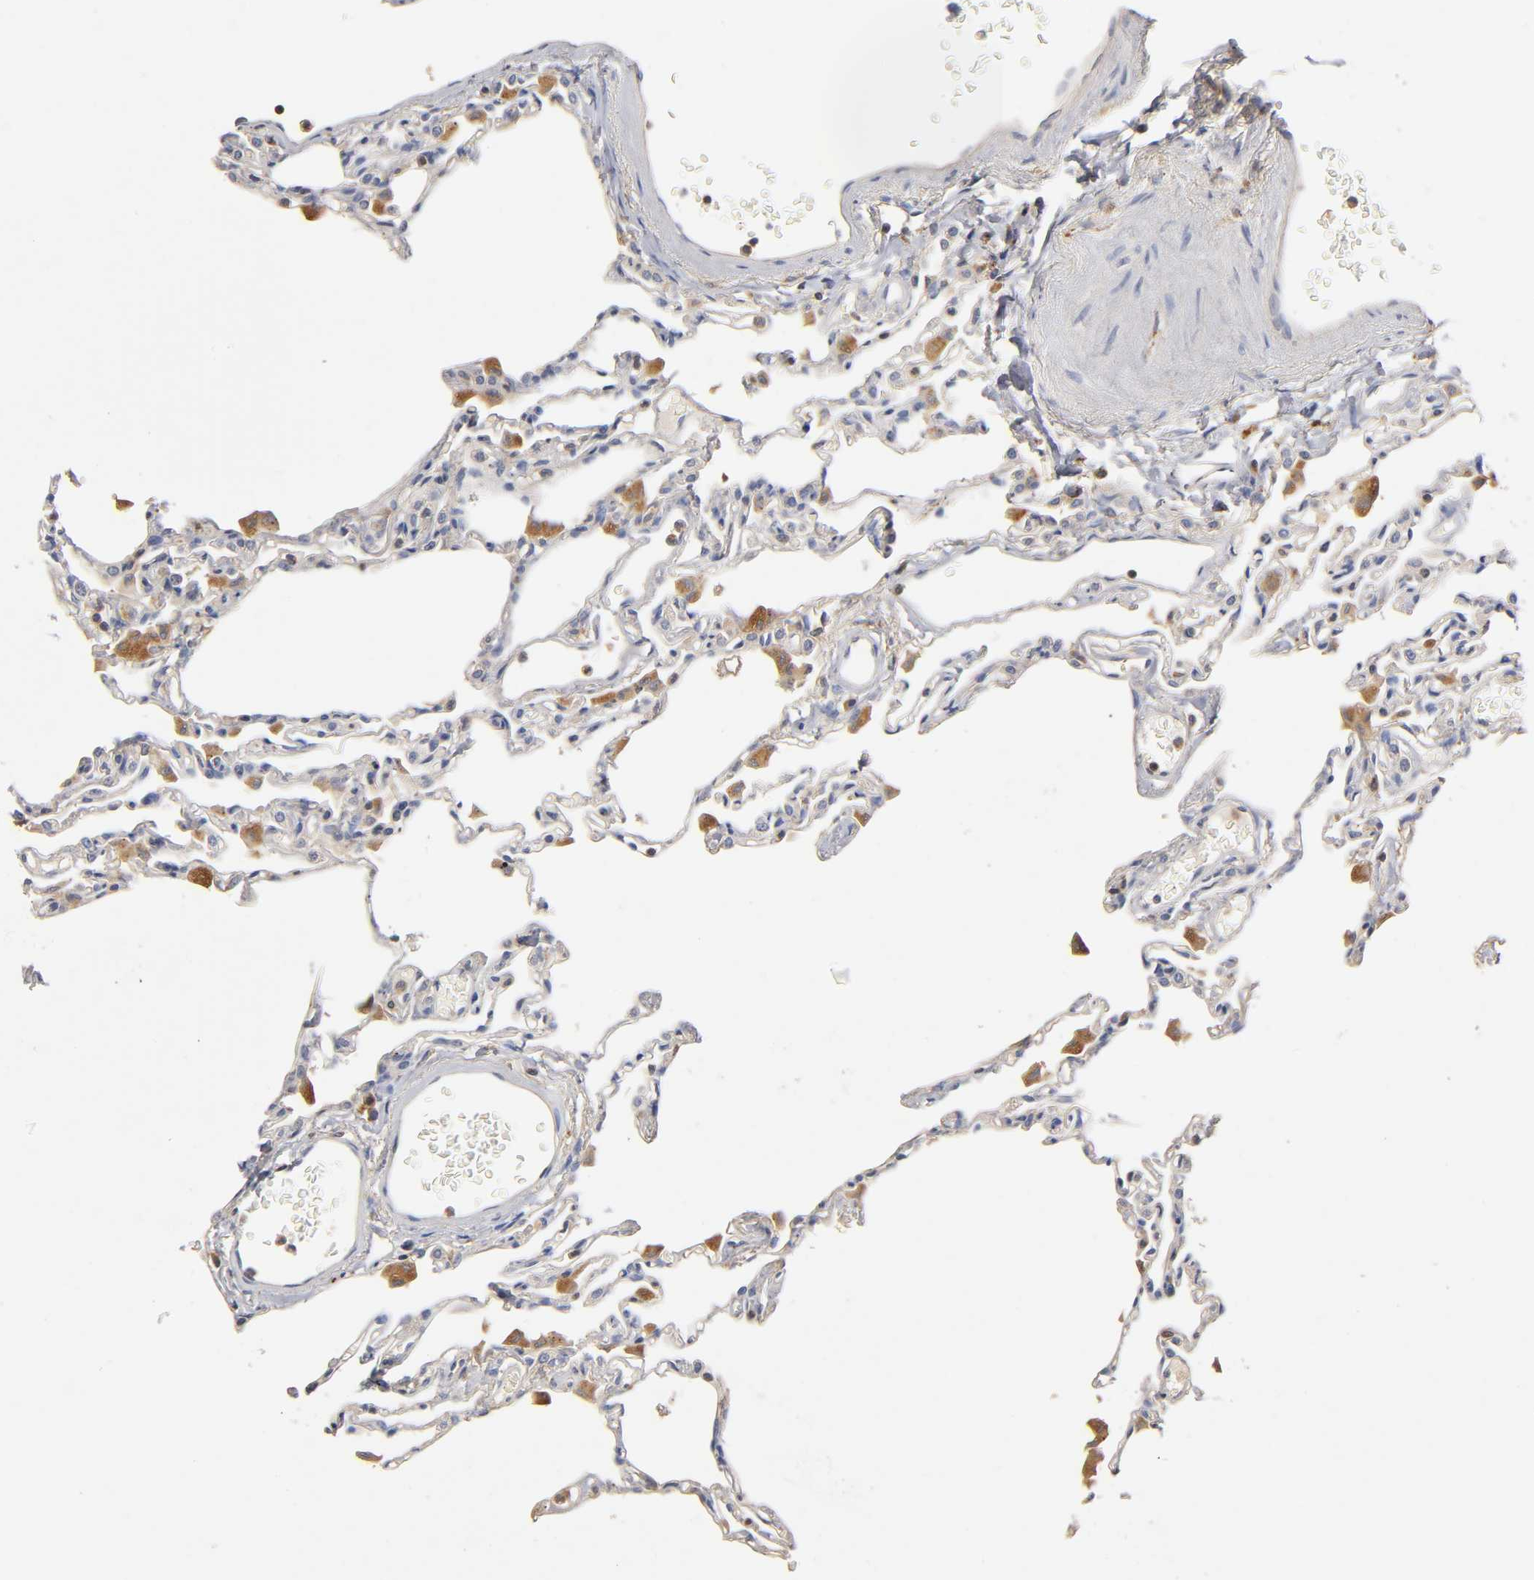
{"staining": {"intensity": "weak", "quantity": "25%-75%", "location": "cytoplasmic/membranous"}, "tissue": "lung", "cell_type": "Alveolar cells", "image_type": "normal", "snomed": [{"axis": "morphology", "description": "Normal tissue, NOS"}, {"axis": "topography", "description": "Lung"}], "caption": "Immunohistochemistry (IHC) (DAB) staining of benign human lung reveals weak cytoplasmic/membranous protein expression in approximately 25%-75% of alveolar cells. Using DAB (brown) and hematoxylin (blue) stains, captured at high magnification using brightfield microscopy.", "gene": "RHOA", "patient": {"sex": "female", "age": 49}}